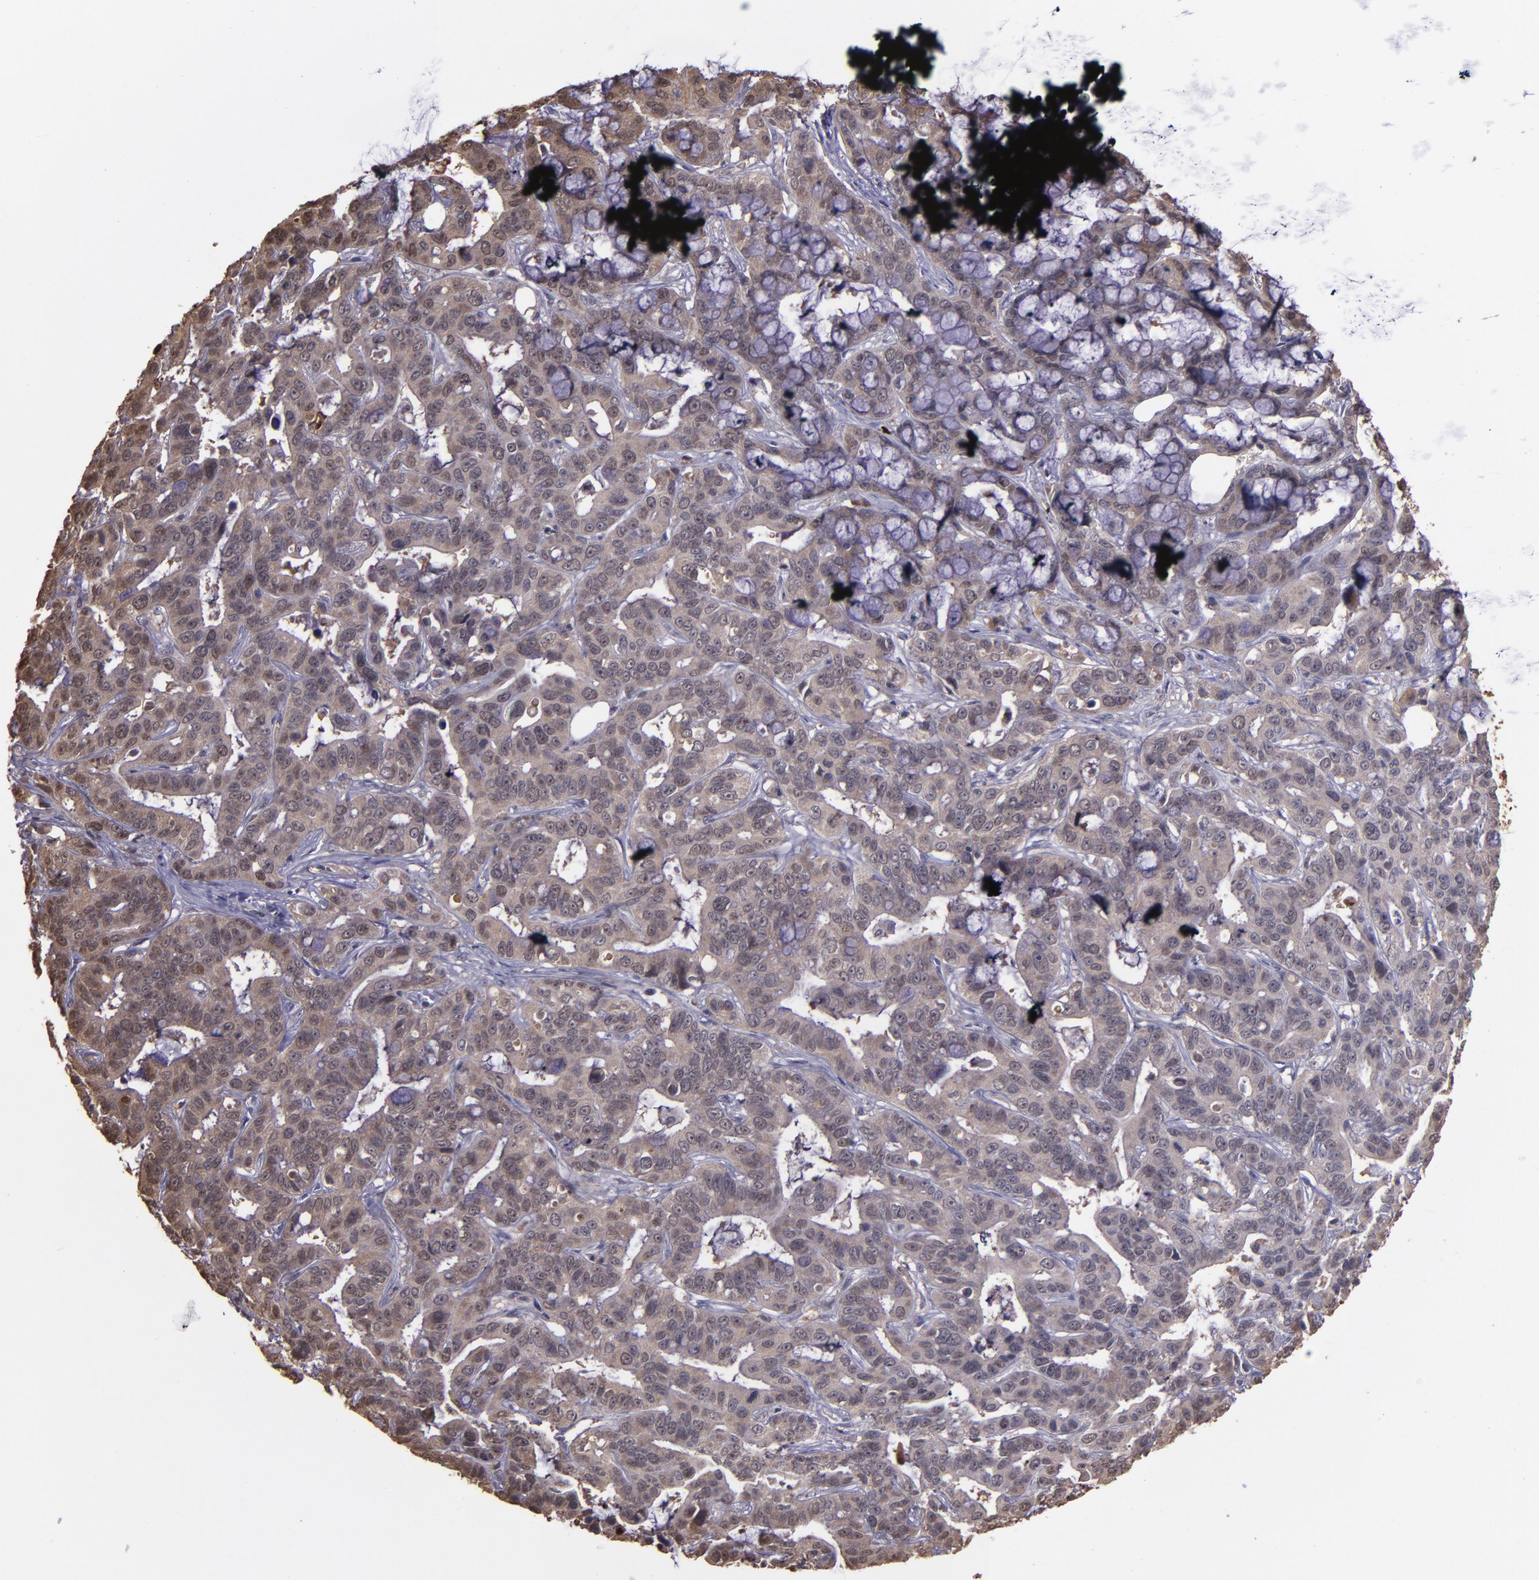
{"staining": {"intensity": "moderate", "quantity": ">75%", "location": "cytoplasmic/membranous,nuclear"}, "tissue": "liver cancer", "cell_type": "Tumor cells", "image_type": "cancer", "snomed": [{"axis": "morphology", "description": "Cholangiocarcinoma"}, {"axis": "topography", "description": "Liver"}], "caption": "Liver cancer stained with DAB immunohistochemistry (IHC) displays medium levels of moderate cytoplasmic/membranous and nuclear staining in approximately >75% of tumor cells. The staining was performed using DAB to visualize the protein expression in brown, while the nuclei were stained in blue with hematoxylin (Magnification: 20x).", "gene": "SERPINF2", "patient": {"sex": "female", "age": 65}}